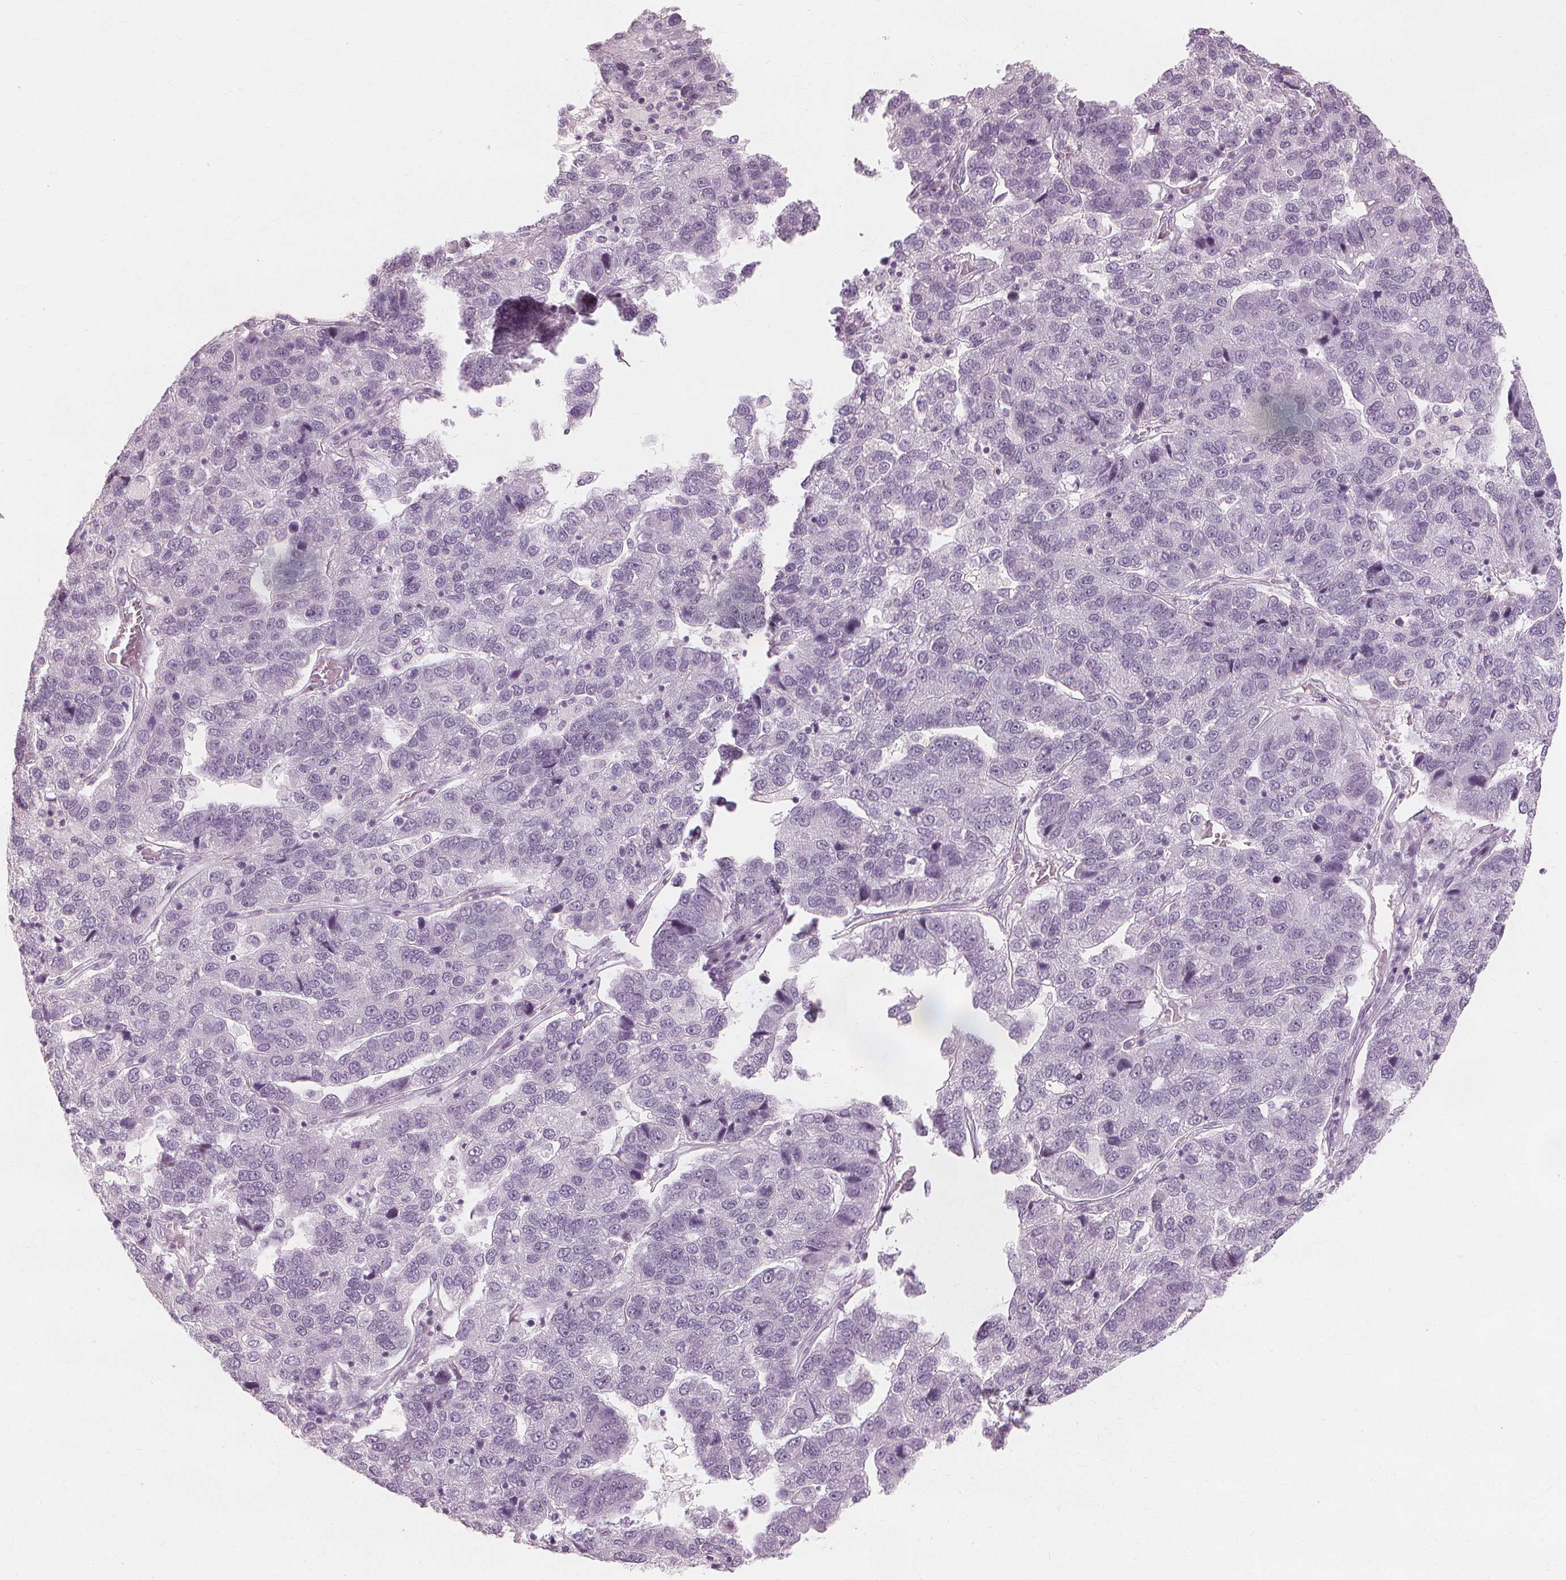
{"staining": {"intensity": "negative", "quantity": "none", "location": "none"}, "tissue": "pancreatic cancer", "cell_type": "Tumor cells", "image_type": "cancer", "snomed": [{"axis": "morphology", "description": "Adenocarcinoma, NOS"}, {"axis": "topography", "description": "Pancreas"}], "caption": "The image exhibits no significant staining in tumor cells of pancreatic adenocarcinoma.", "gene": "MUC12", "patient": {"sex": "female", "age": 61}}